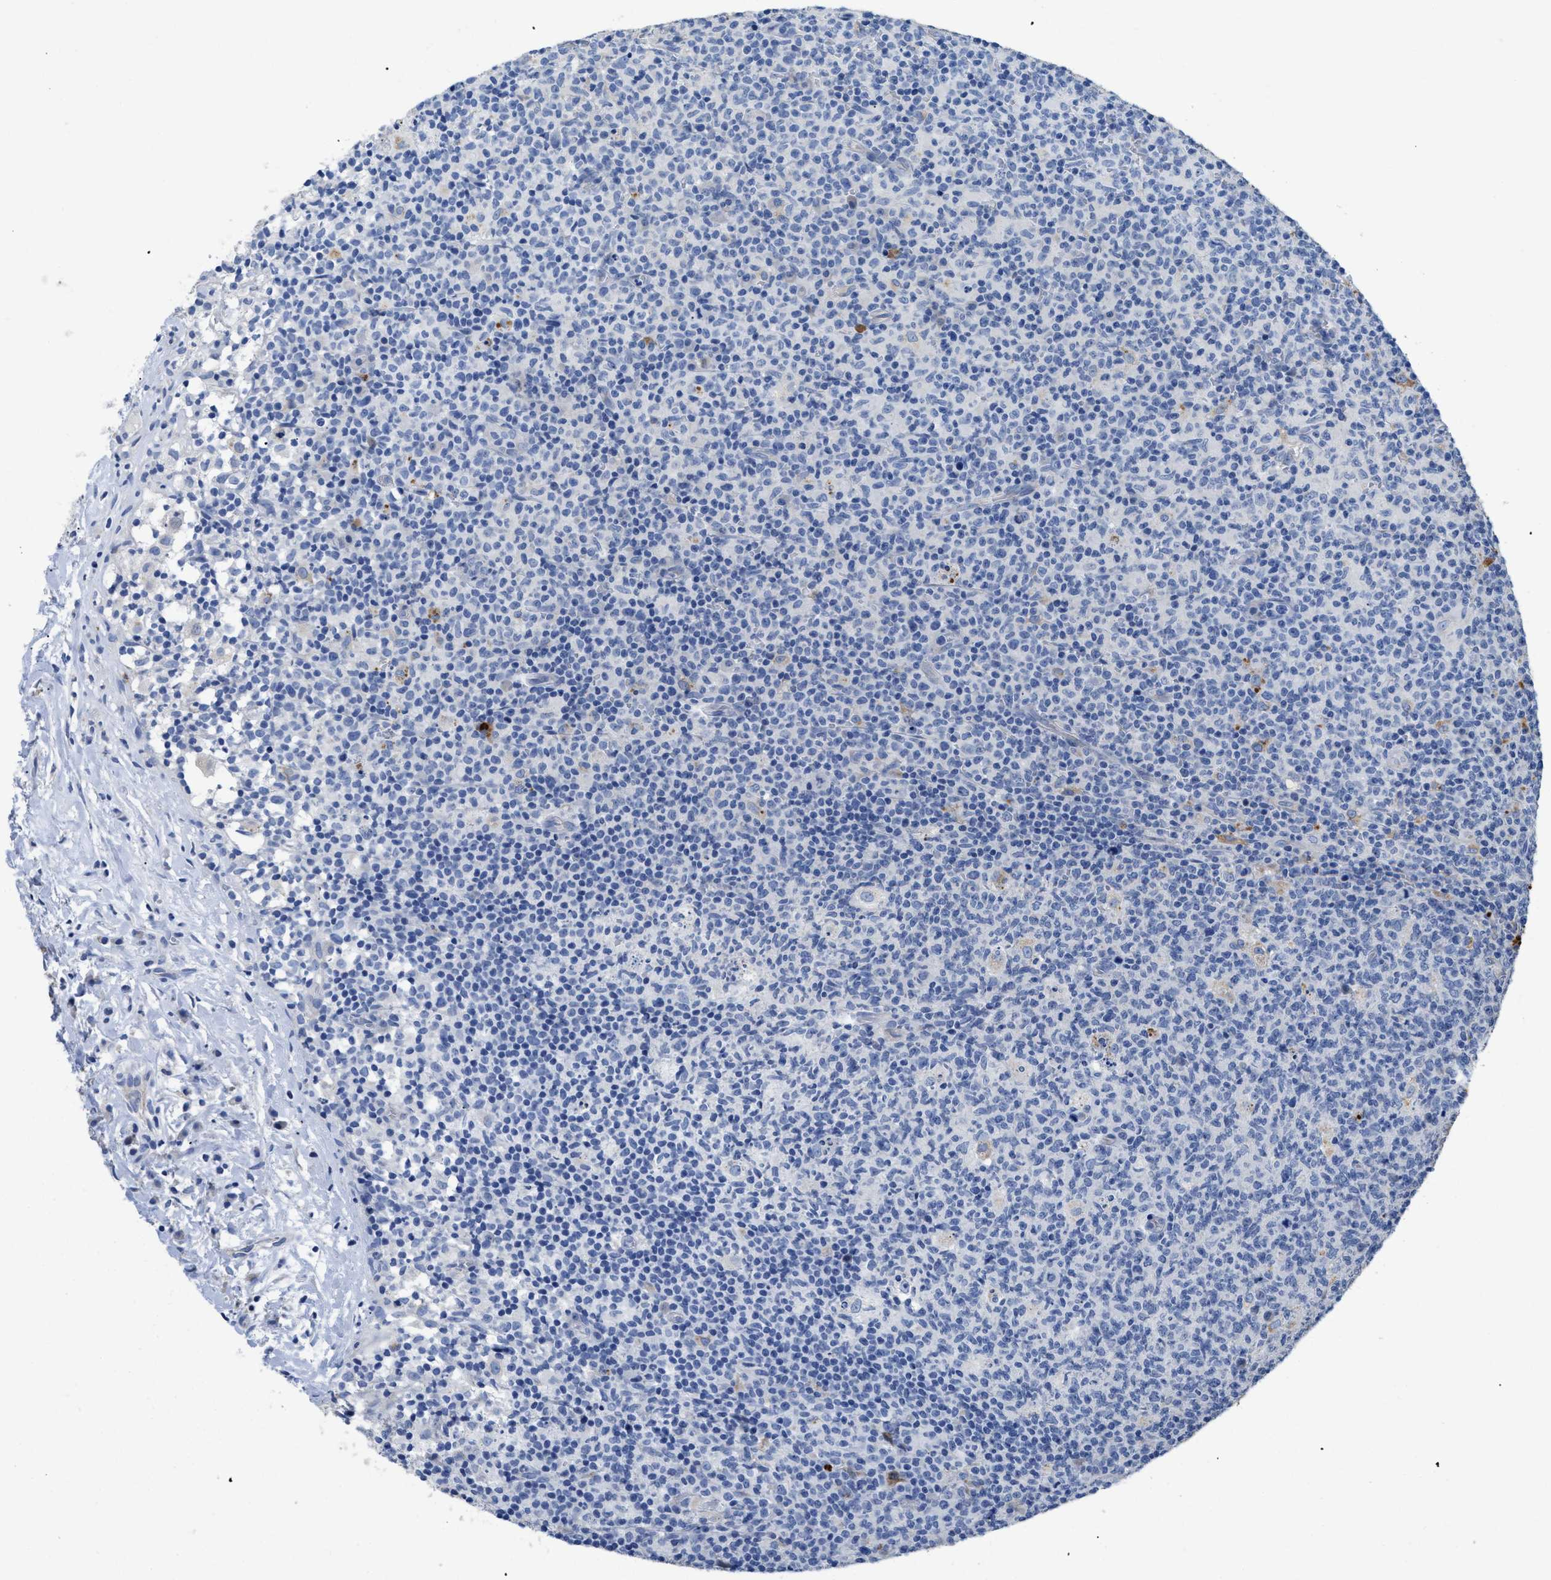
{"staining": {"intensity": "negative", "quantity": "none", "location": "none"}, "tissue": "lymph node", "cell_type": "Germinal center cells", "image_type": "normal", "snomed": [{"axis": "morphology", "description": "Normal tissue, NOS"}, {"axis": "morphology", "description": "Inflammation, NOS"}, {"axis": "topography", "description": "Lymph node"}], "caption": "This micrograph is of normal lymph node stained with IHC to label a protein in brown with the nuclei are counter-stained blue. There is no staining in germinal center cells.", "gene": "APOBEC2", "patient": {"sex": "male", "age": 55}}